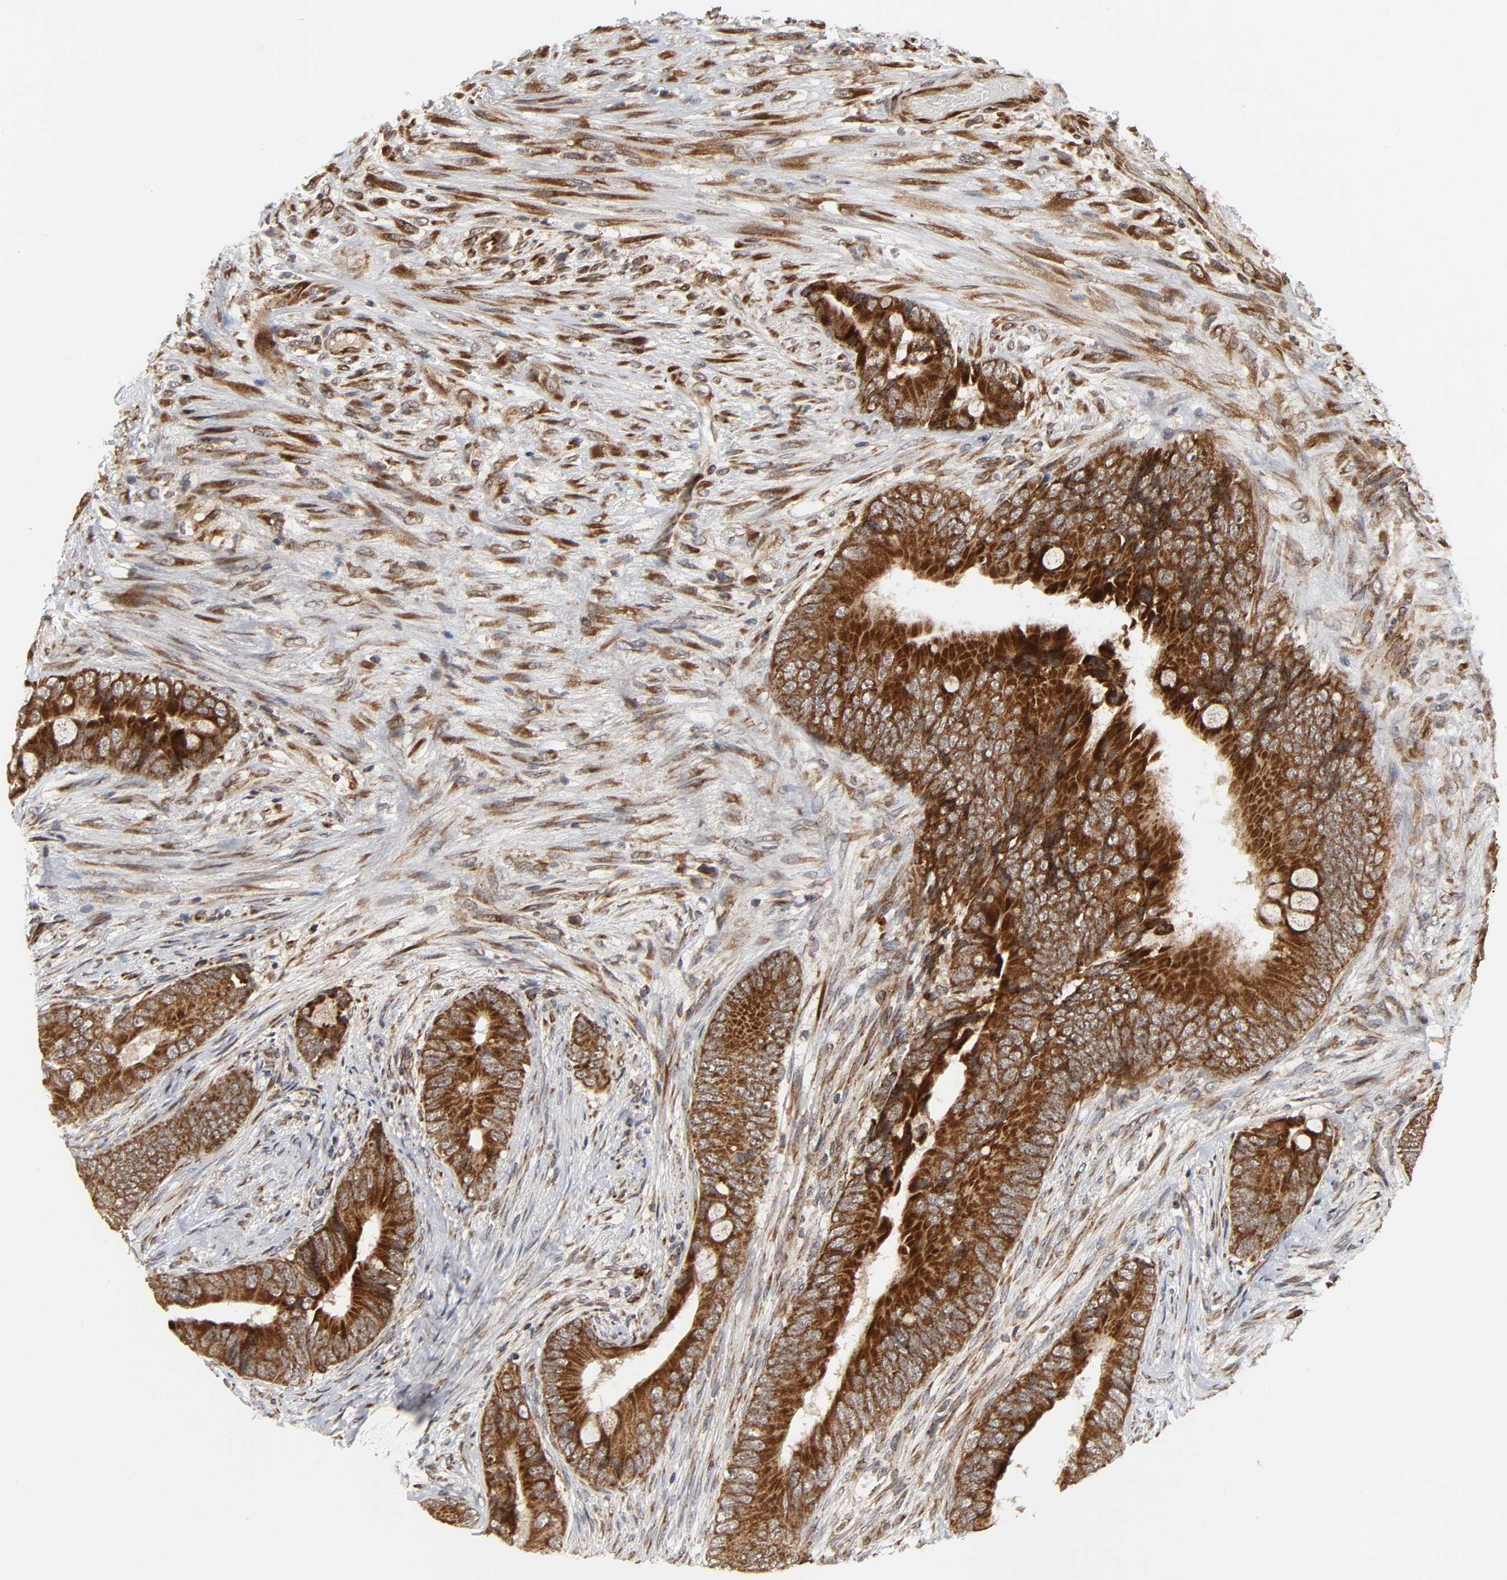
{"staining": {"intensity": "strong", "quantity": ">75%", "location": "cytoplasmic/membranous"}, "tissue": "colorectal cancer", "cell_type": "Tumor cells", "image_type": "cancer", "snomed": [{"axis": "morphology", "description": "Adenocarcinoma, NOS"}, {"axis": "topography", "description": "Rectum"}], "caption": "DAB immunohistochemical staining of adenocarcinoma (colorectal) exhibits strong cytoplasmic/membranous protein expression in about >75% of tumor cells. (DAB (3,3'-diaminobenzidine) IHC, brown staining for protein, blue staining for nuclei).", "gene": "SLC30A9", "patient": {"sex": "female", "age": 77}}